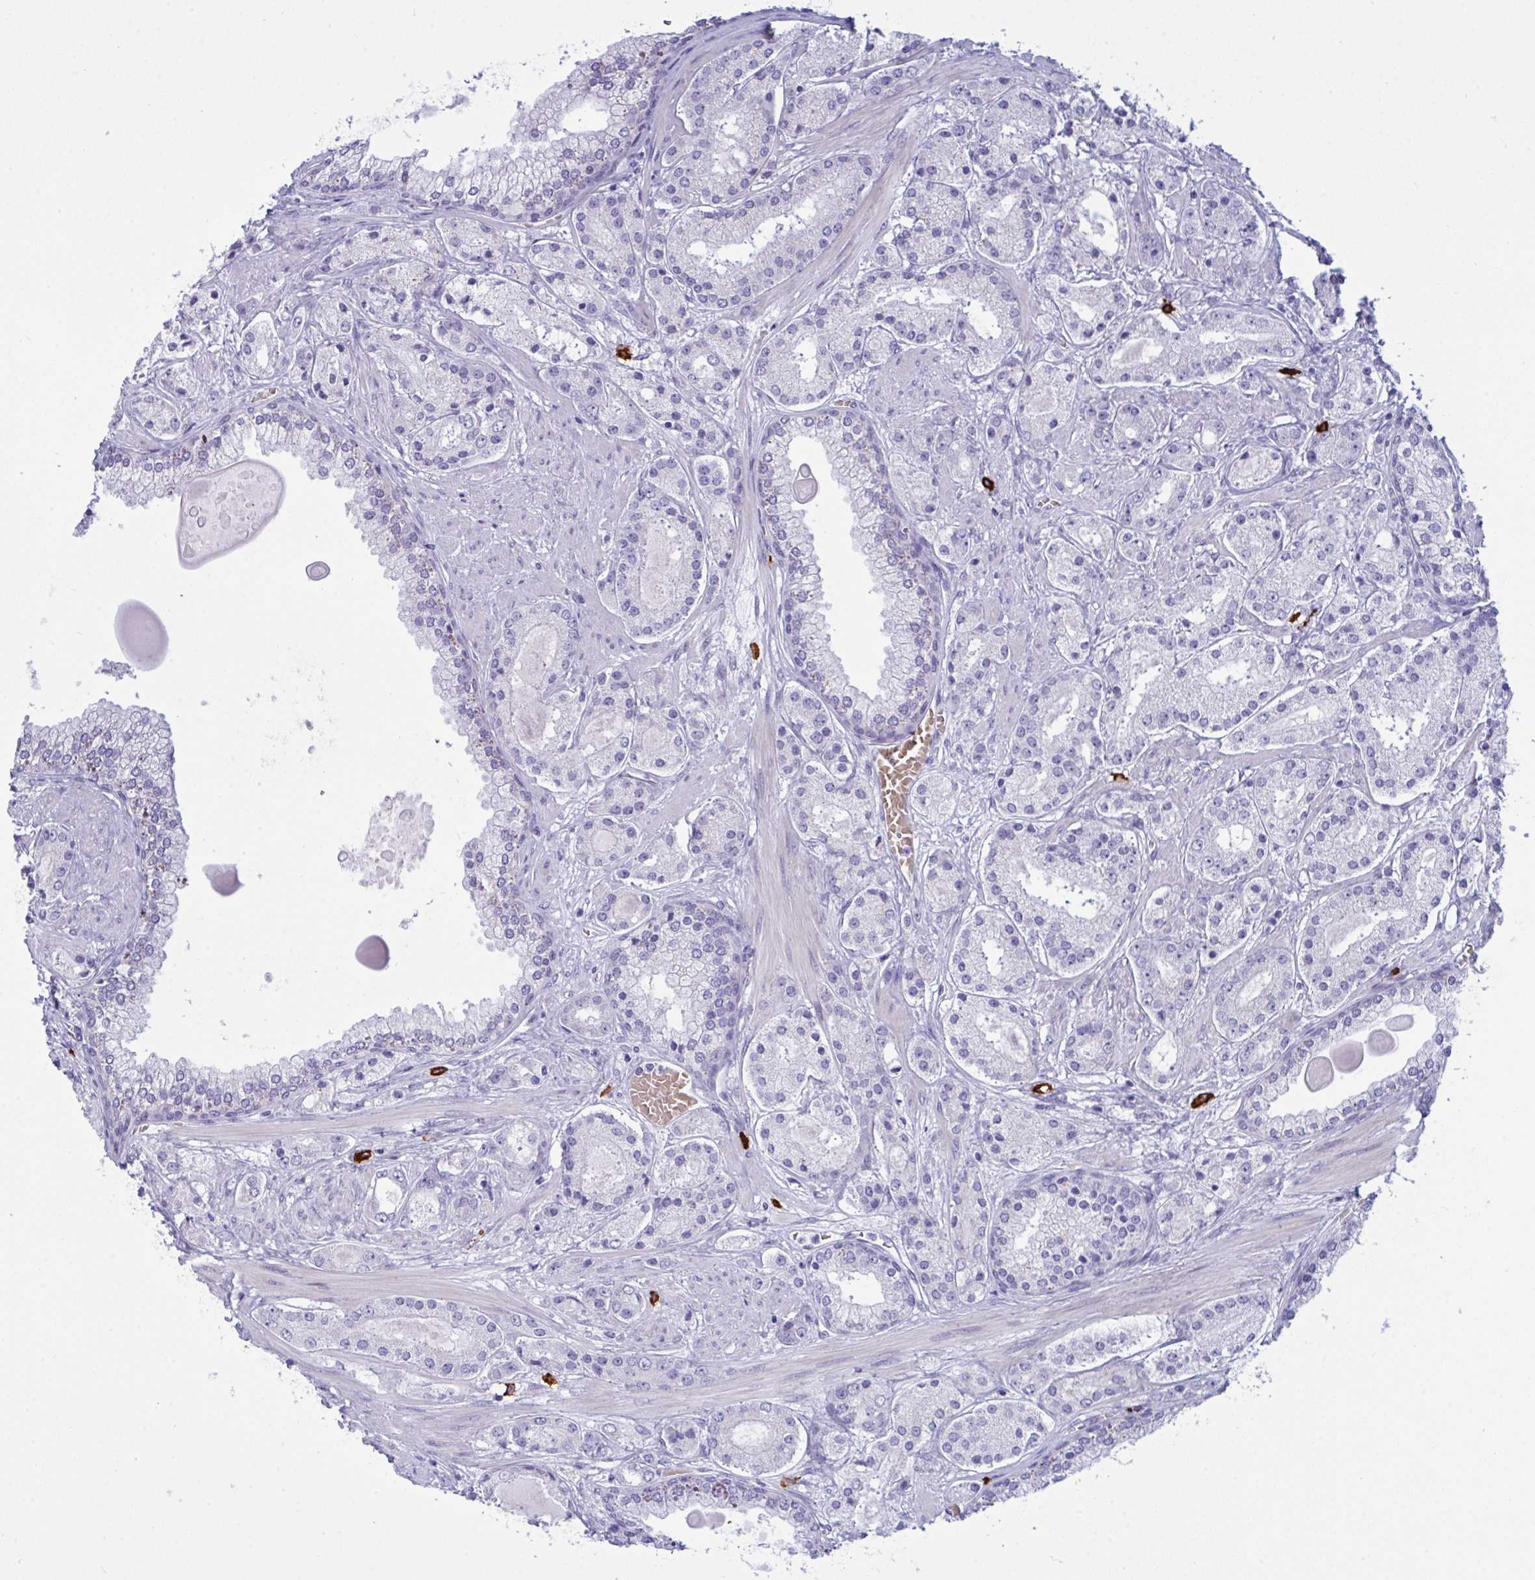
{"staining": {"intensity": "negative", "quantity": "none", "location": "none"}, "tissue": "prostate cancer", "cell_type": "Tumor cells", "image_type": "cancer", "snomed": [{"axis": "morphology", "description": "Adenocarcinoma, High grade"}, {"axis": "topography", "description": "Prostate"}], "caption": "Immunohistochemistry micrograph of neoplastic tissue: human high-grade adenocarcinoma (prostate) stained with DAB (3,3'-diaminobenzidine) demonstrates no significant protein staining in tumor cells.", "gene": "ZNF684", "patient": {"sex": "male", "age": 67}}